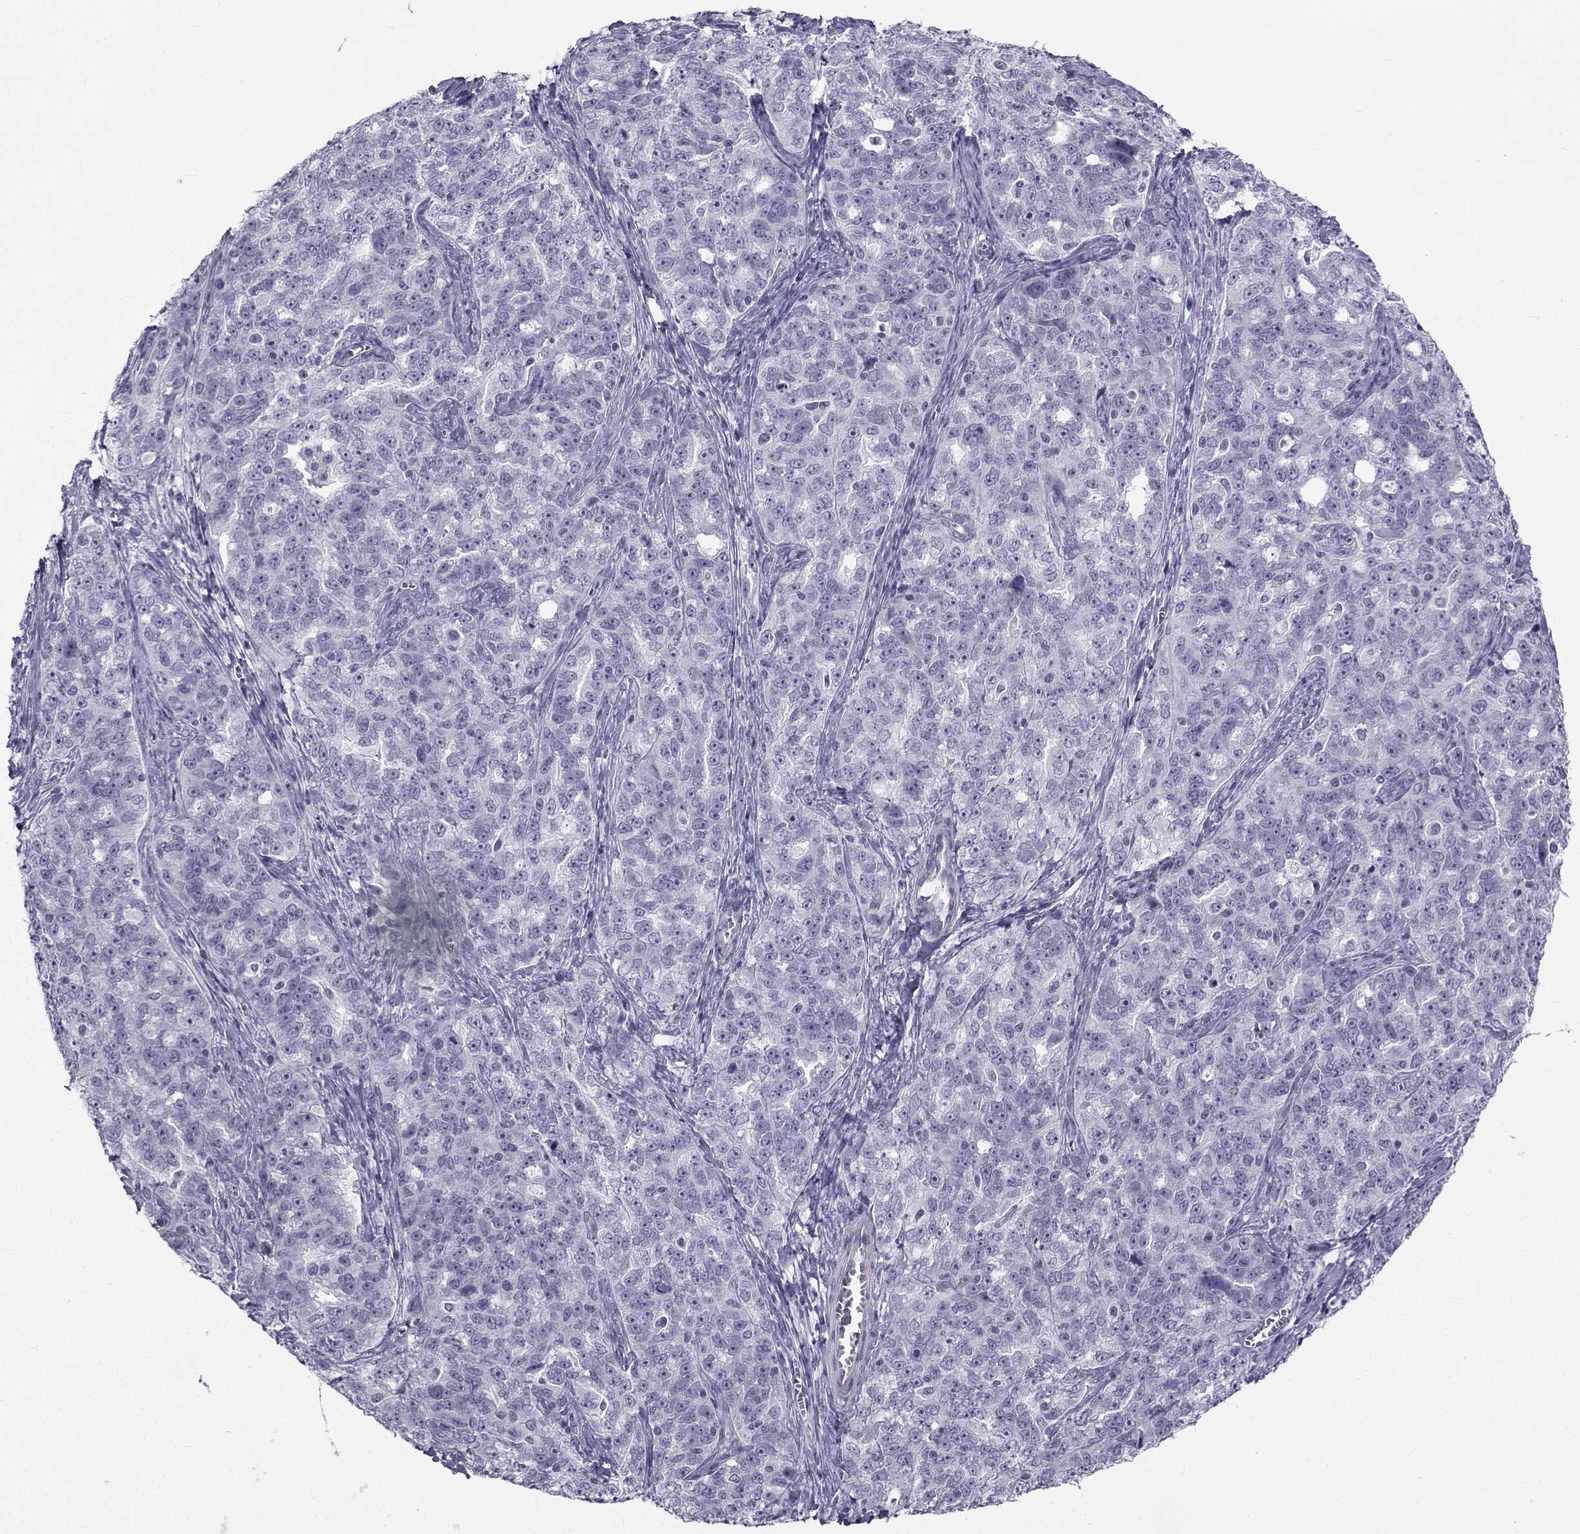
{"staining": {"intensity": "negative", "quantity": "none", "location": "none"}, "tissue": "ovarian cancer", "cell_type": "Tumor cells", "image_type": "cancer", "snomed": [{"axis": "morphology", "description": "Cystadenocarcinoma, serous, NOS"}, {"axis": "topography", "description": "Ovary"}], "caption": "A photomicrograph of human serous cystadenocarcinoma (ovarian) is negative for staining in tumor cells. (IHC, brightfield microscopy, high magnification).", "gene": "SPANXD", "patient": {"sex": "female", "age": 51}}